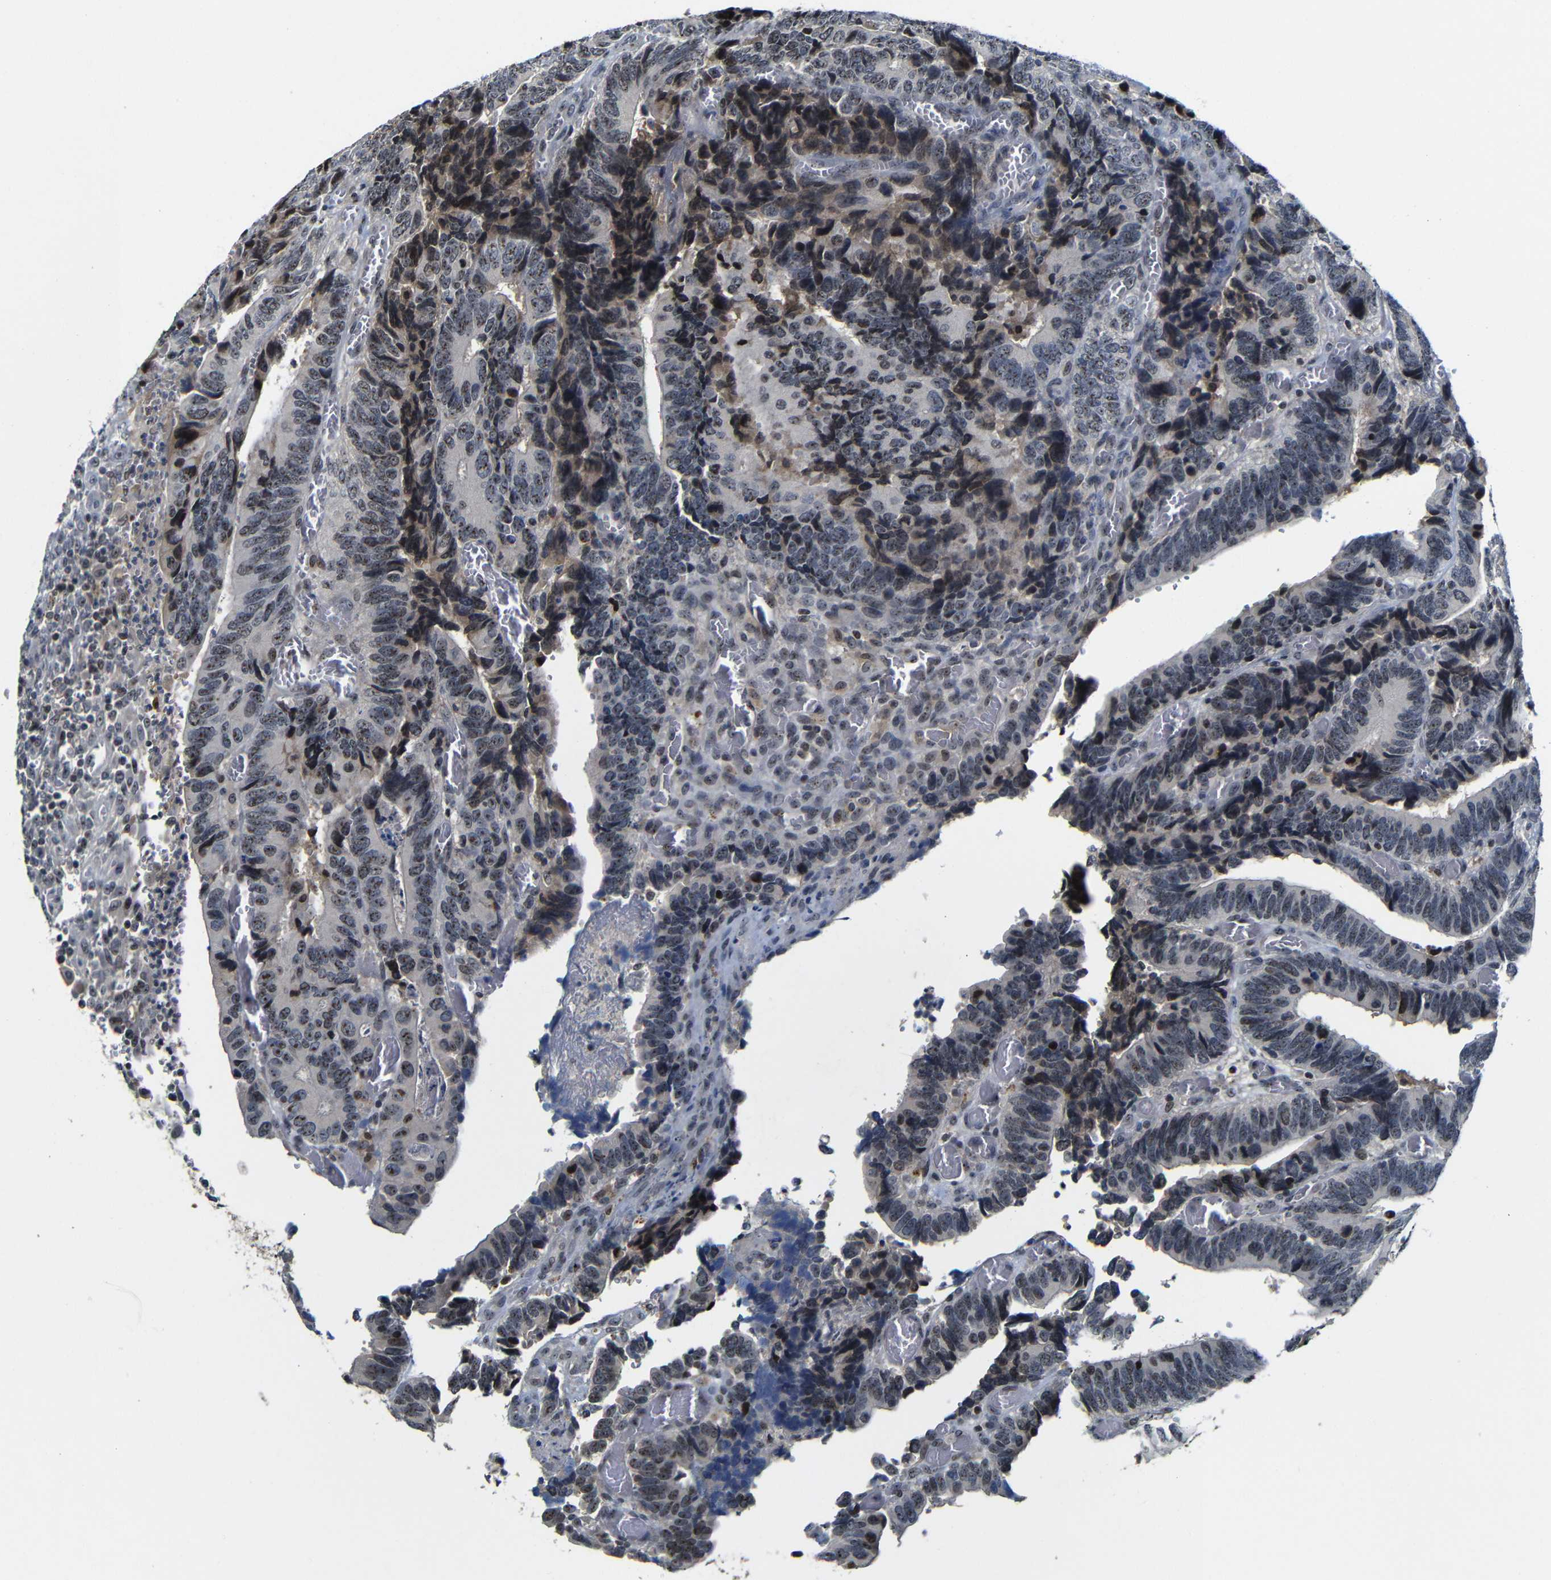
{"staining": {"intensity": "moderate", "quantity": ">75%", "location": "cytoplasmic/membranous,nuclear"}, "tissue": "colorectal cancer", "cell_type": "Tumor cells", "image_type": "cancer", "snomed": [{"axis": "morphology", "description": "Adenocarcinoma, NOS"}, {"axis": "topography", "description": "Colon"}], "caption": "Tumor cells reveal medium levels of moderate cytoplasmic/membranous and nuclear positivity in approximately >75% of cells in adenocarcinoma (colorectal).", "gene": "MYC", "patient": {"sex": "male", "age": 72}}